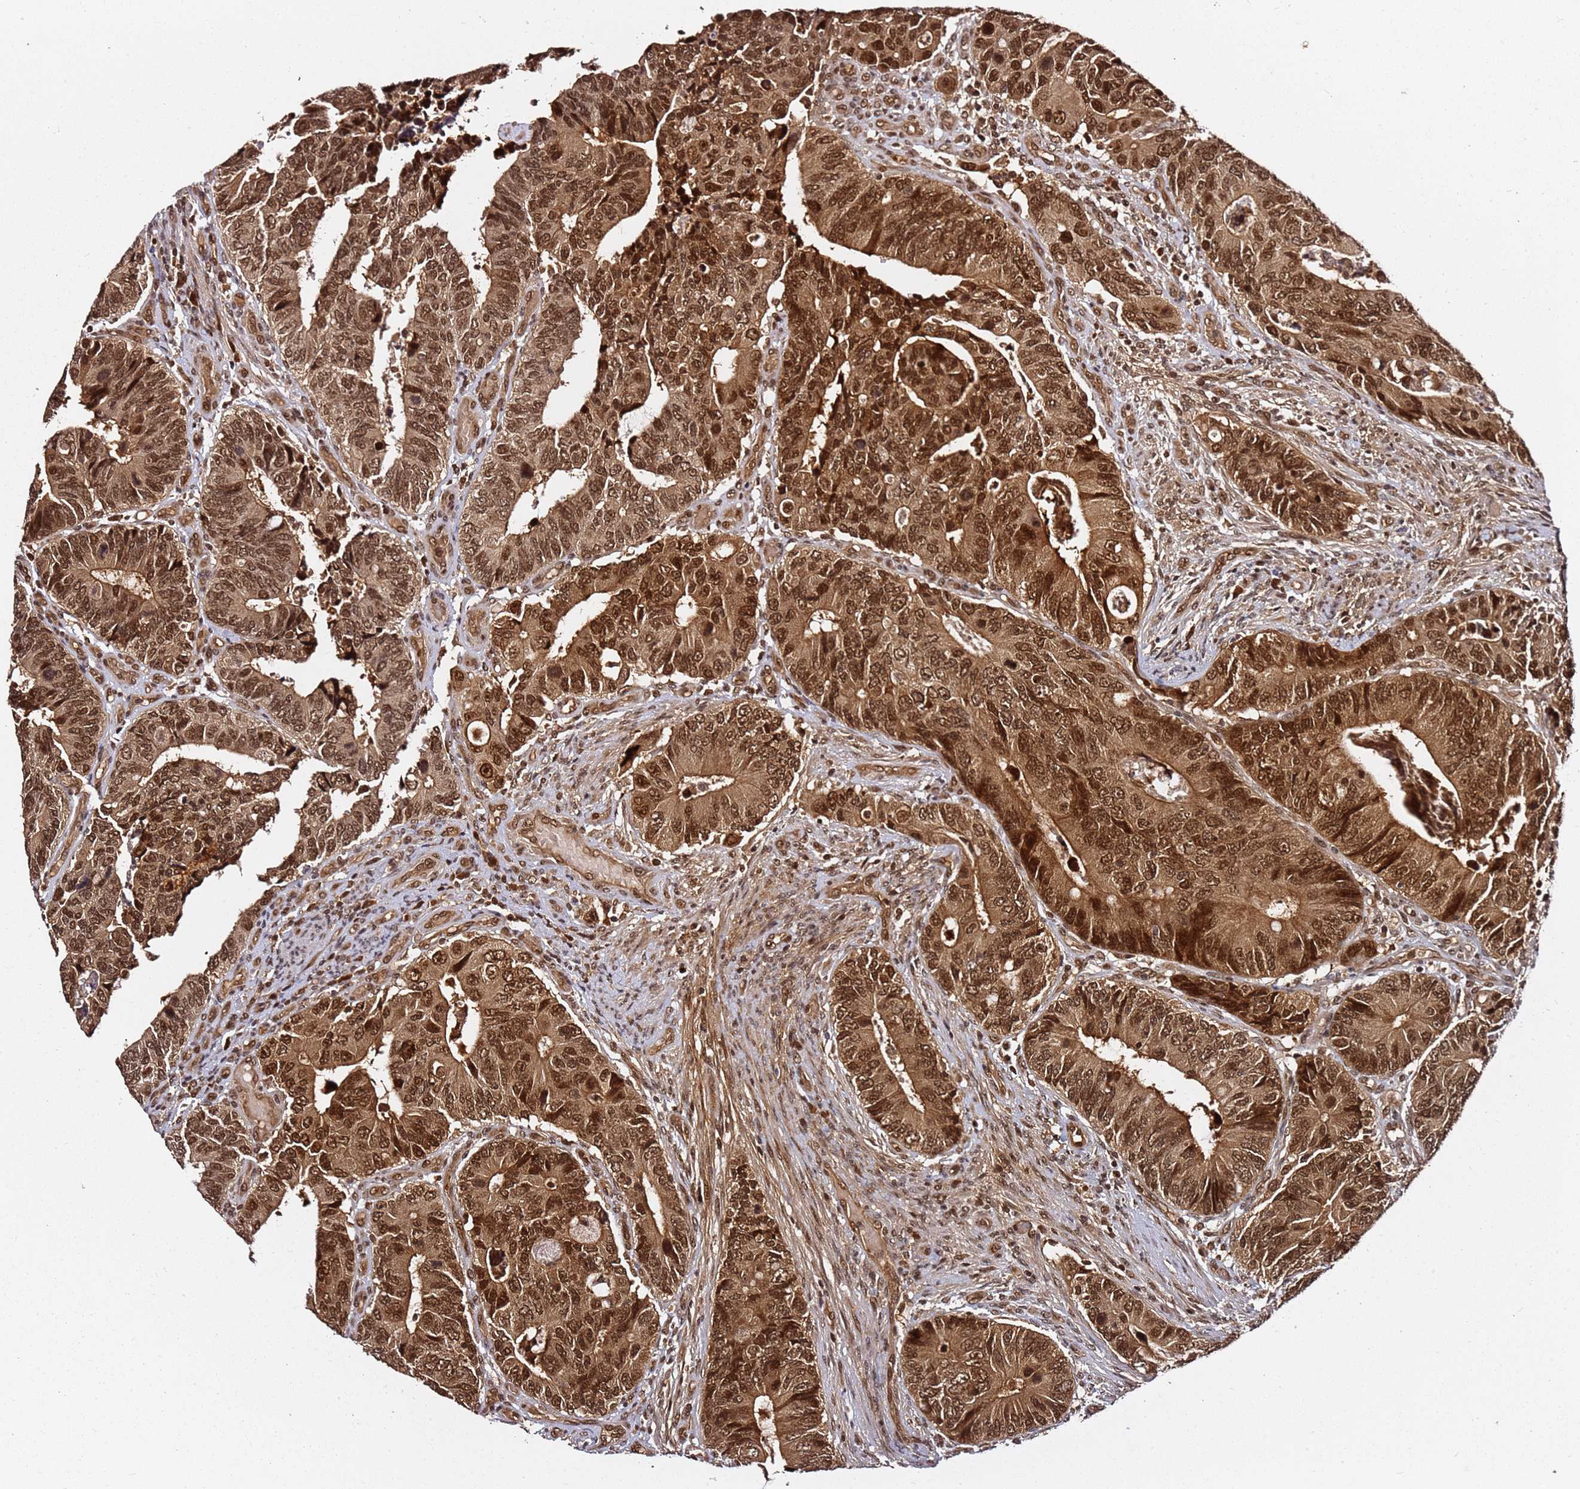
{"staining": {"intensity": "moderate", "quantity": ">75%", "location": "cytoplasmic/membranous,nuclear"}, "tissue": "colorectal cancer", "cell_type": "Tumor cells", "image_type": "cancer", "snomed": [{"axis": "morphology", "description": "Adenocarcinoma, NOS"}, {"axis": "topography", "description": "Colon"}], "caption": "Immunohistochemical staining of colorectal cancer demonstrates medium levels of moderate cytoplasmic/membranous and nuclear expression in approximately >75% of tumor cells.", "gene": "RGS18", "patient": {"sex": "male", "age": 87}}